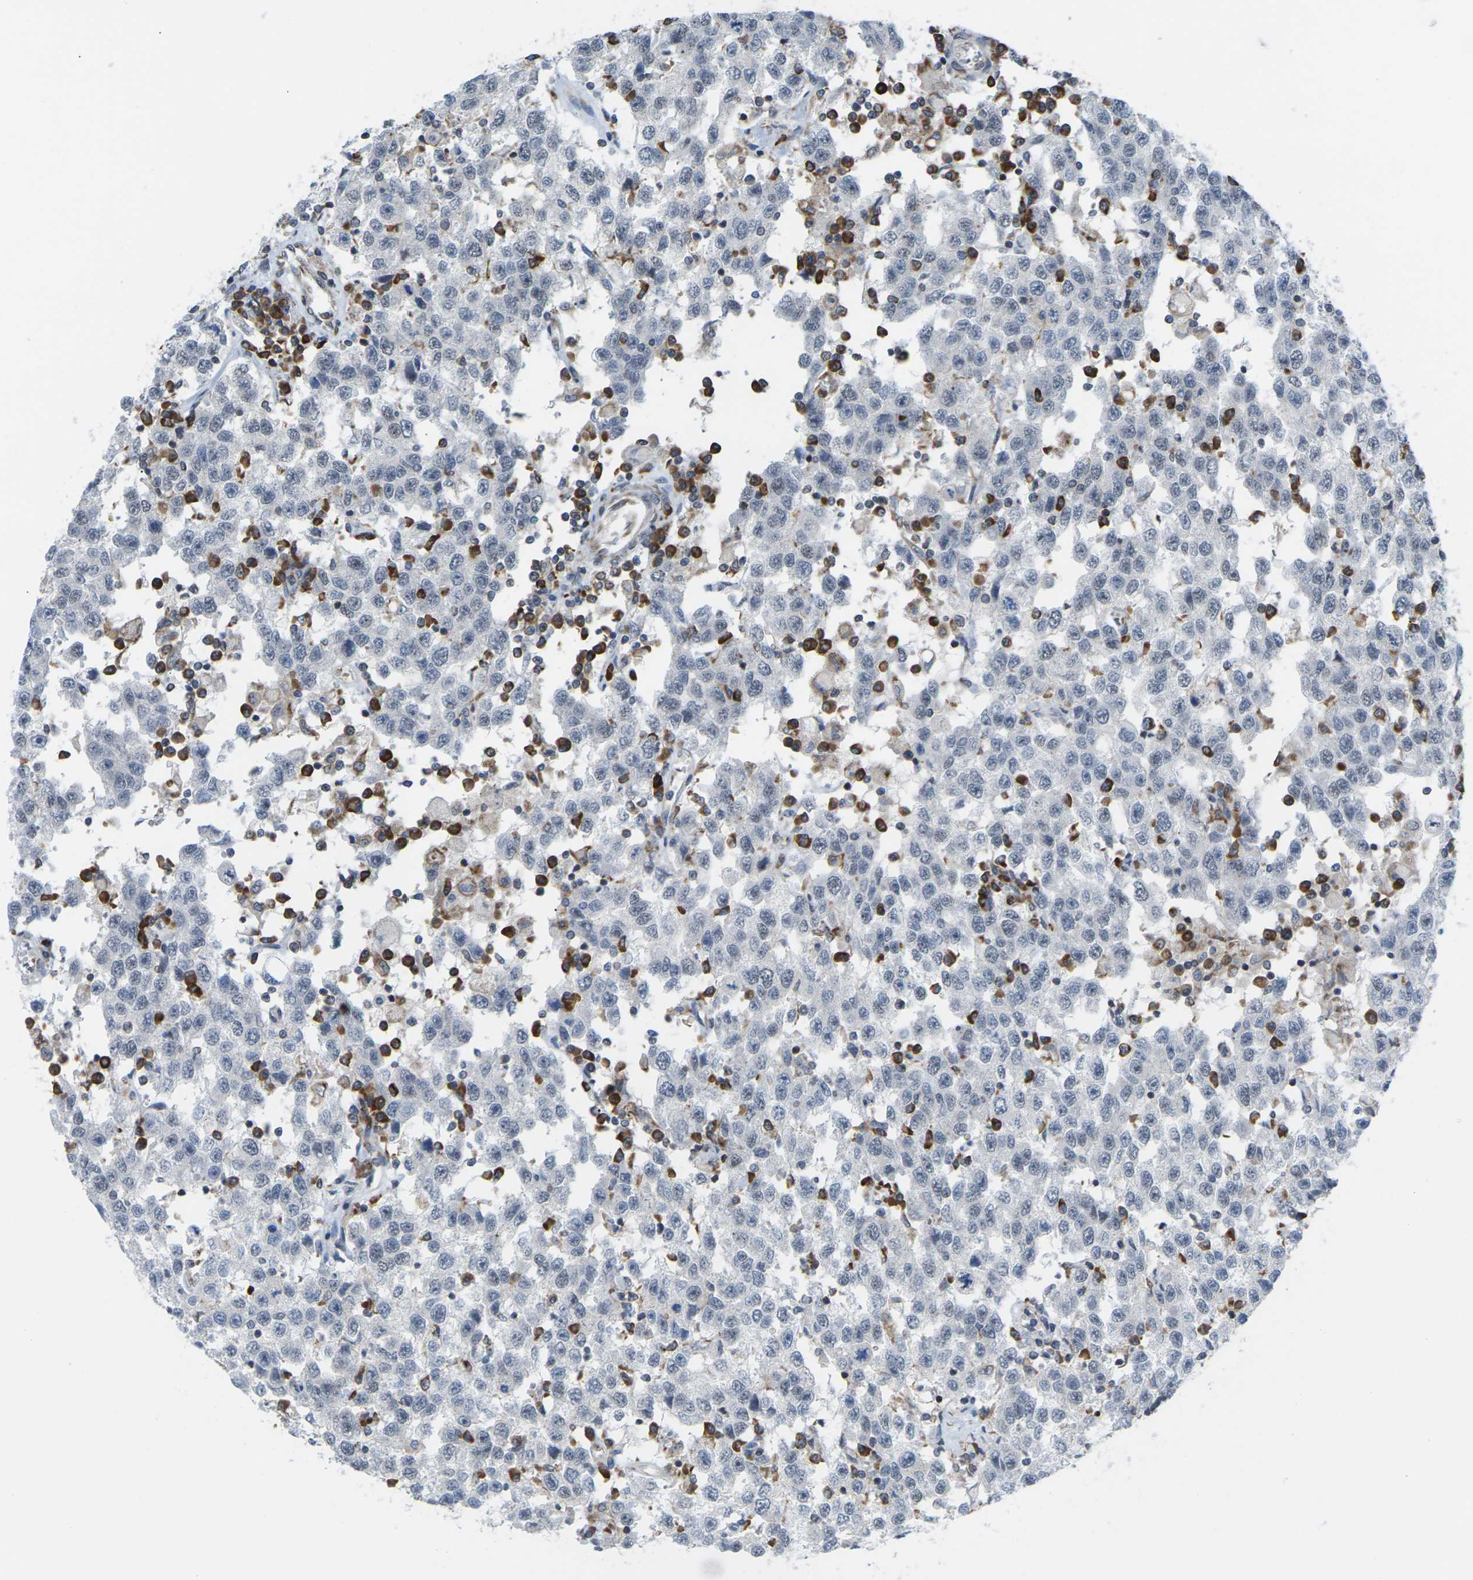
{"staining": {"intensity": "negative", "quantity": "none", "location": "none"}, "tissue": "testis cancer", "cell_type": "Tumor cells", "image_type": "cancer", "snomed": [{"axis": "morphology", "description": "Seminoma, NOS"}, {"axis": "topography", "description": "Testis"}], "caption": "Testis cancer (seminoma) was stained to show a protein in brown. There is no significant positivity in tumor cells. (IHC, brightfield microscopy, high magnification).", "gene": "PDZK1IP1", "patient": {"sex": "male", "age": 41}}